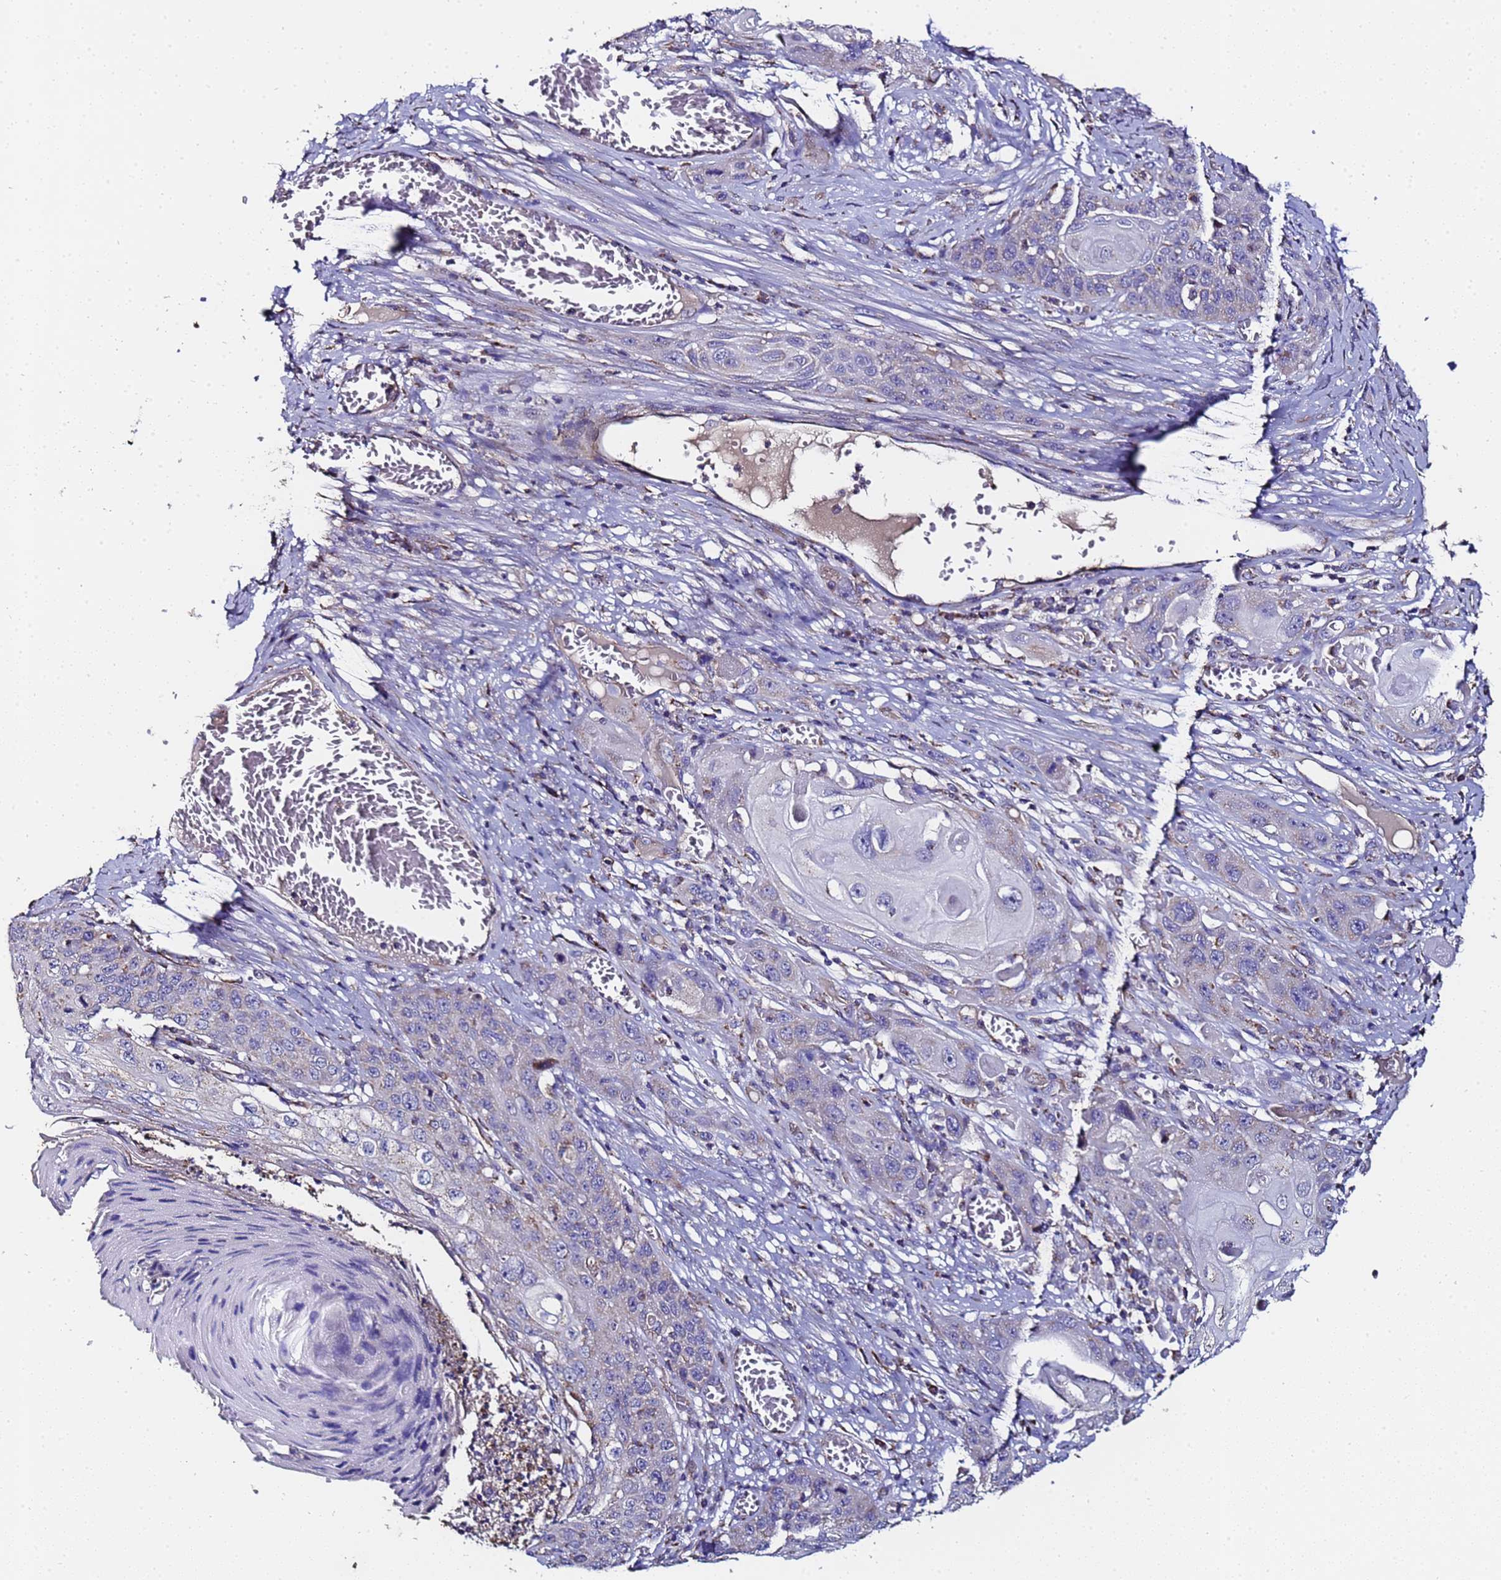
{"staining": {"intensity": "weak", "quantity": "<25%", "location": "cytoplasmic/membranous"}, "tissue": "skin cancer", "cell_type": "Tumor cells", "image_type": "cancer", "snomed": [{"axis": "morphology", "description": "Squamous cell carcinoma, NOS"}, {"axis": "topography", "description": "Skin"}], "caption": "Tumor cells are negative for brown protein staining in skin cancer.", "gene": "MRPS12", "patient": {"sex": "male", "age": 55}}